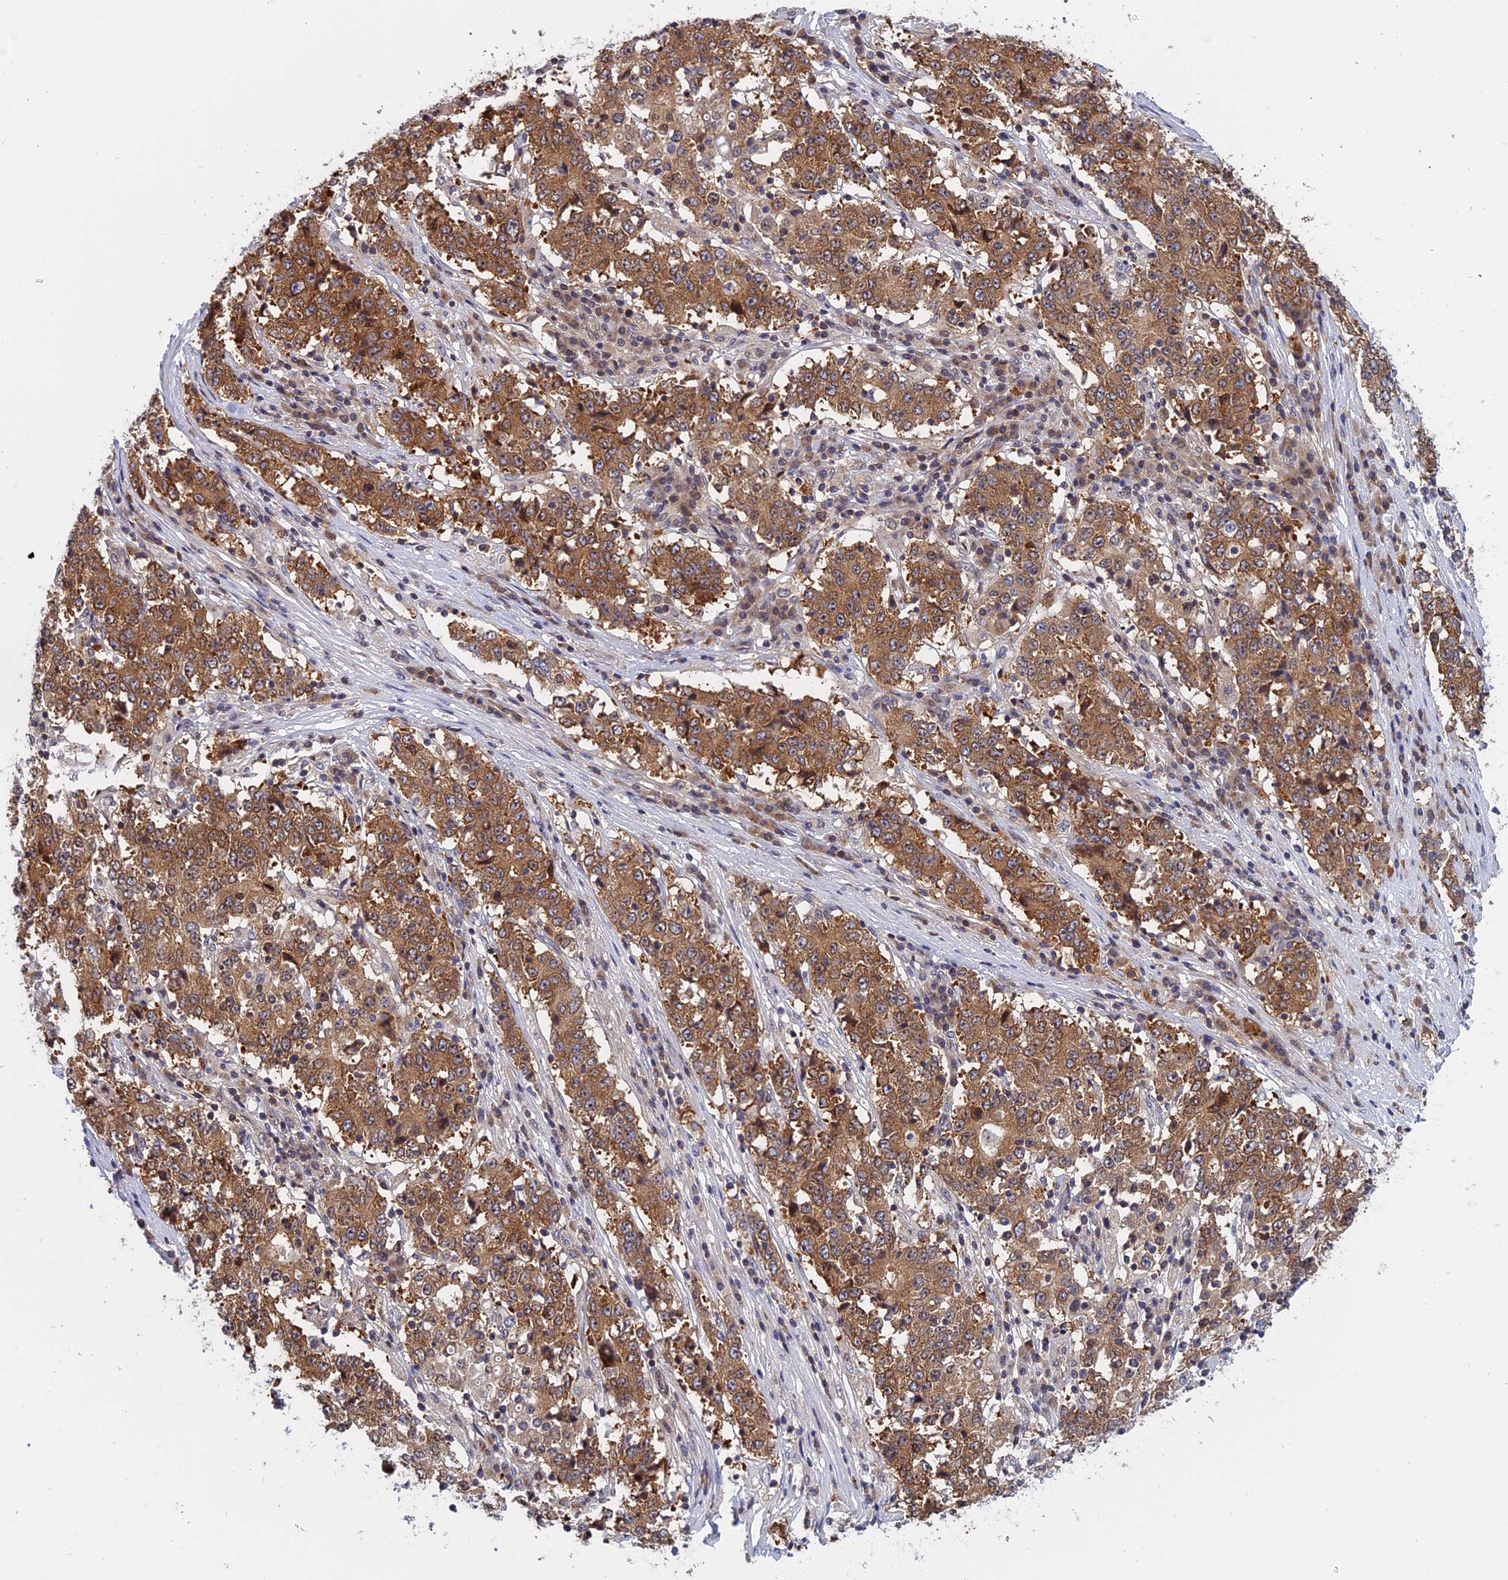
{"staining": {"intensity": "moderate", "quantity": ">75%", "location": "cytoplasmic/membranous"}, "tissue": "stomach cancer", "cell_type": "Tumor cells", "image_type": "cancer", "snomed": [{"axis": "morphology", "description": "Adenocarcinoma, NOS"}, {"axis": "topography", "description": "Stomach"}], "caption": "The immunohistochemical stain highlights moderate cytoplasmic/membranous expression in tumor cells of stomach adenocarcinoma tissue.", "gene": "NAA10", "patient": {"sex": "male", "age": 59}}